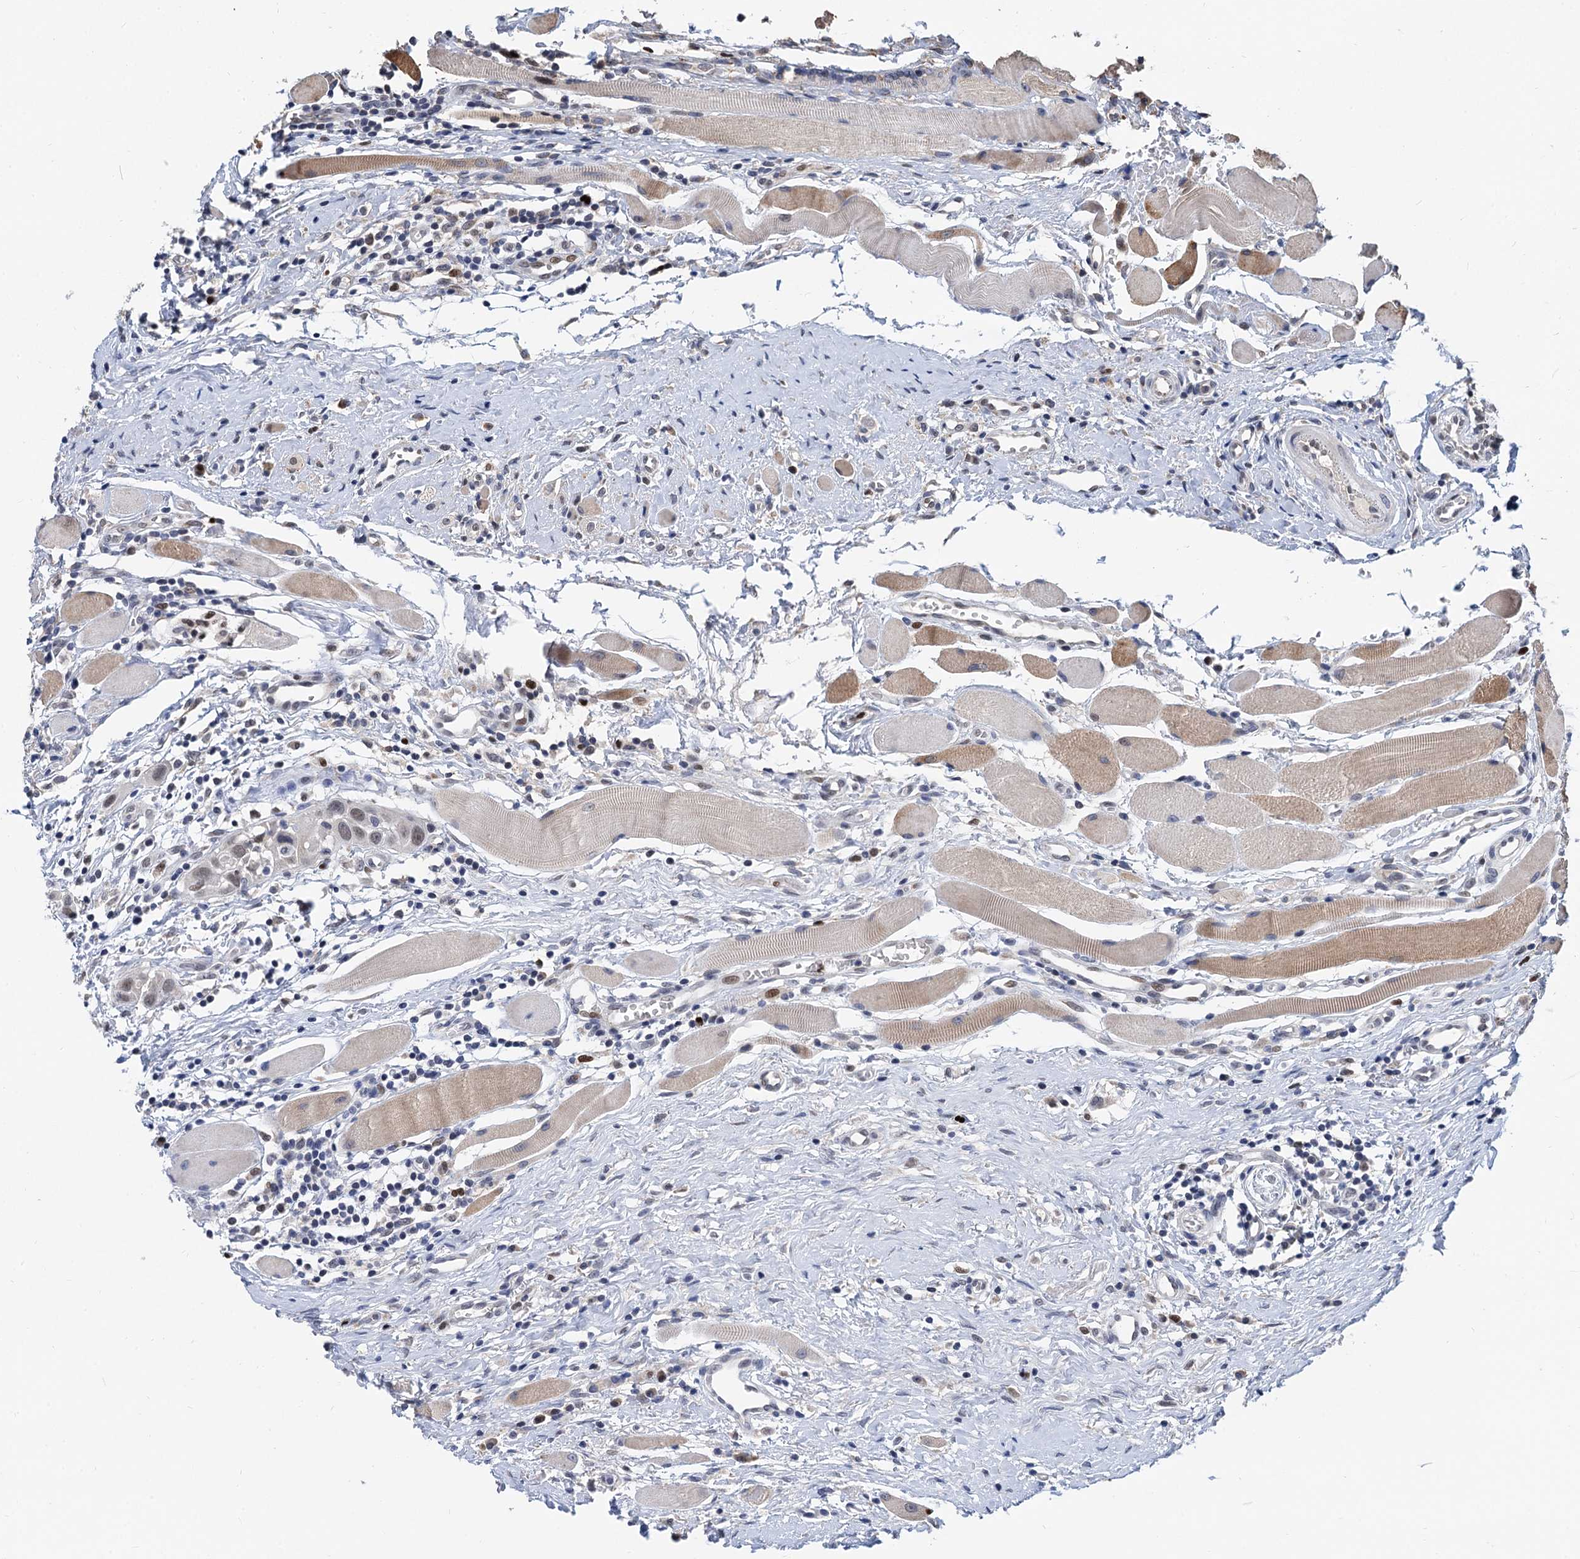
{"staining": {"intensity": "weak", "quantity": ">75%", "location": "nuclear"}, "tissue": "head and neck cancer", "cell_type": "Tumor cells", "image_type": "cancer", "snomed": [{"axis": "morphology", "description": "Squamous cell carcinoma, NOS"}, {"axis": "topography", "description": "Oral tissue"}, {"axis": "topography", "description": "Head-Neck"}], "caption": "Head and neck cancer (squamous cell carcinoma) stained with a brown dye shows weak nuclear positive staining in about >75% of tumor cells.", "gene": "TSEN34", "patient": {"sex": "female", "age": 50}}